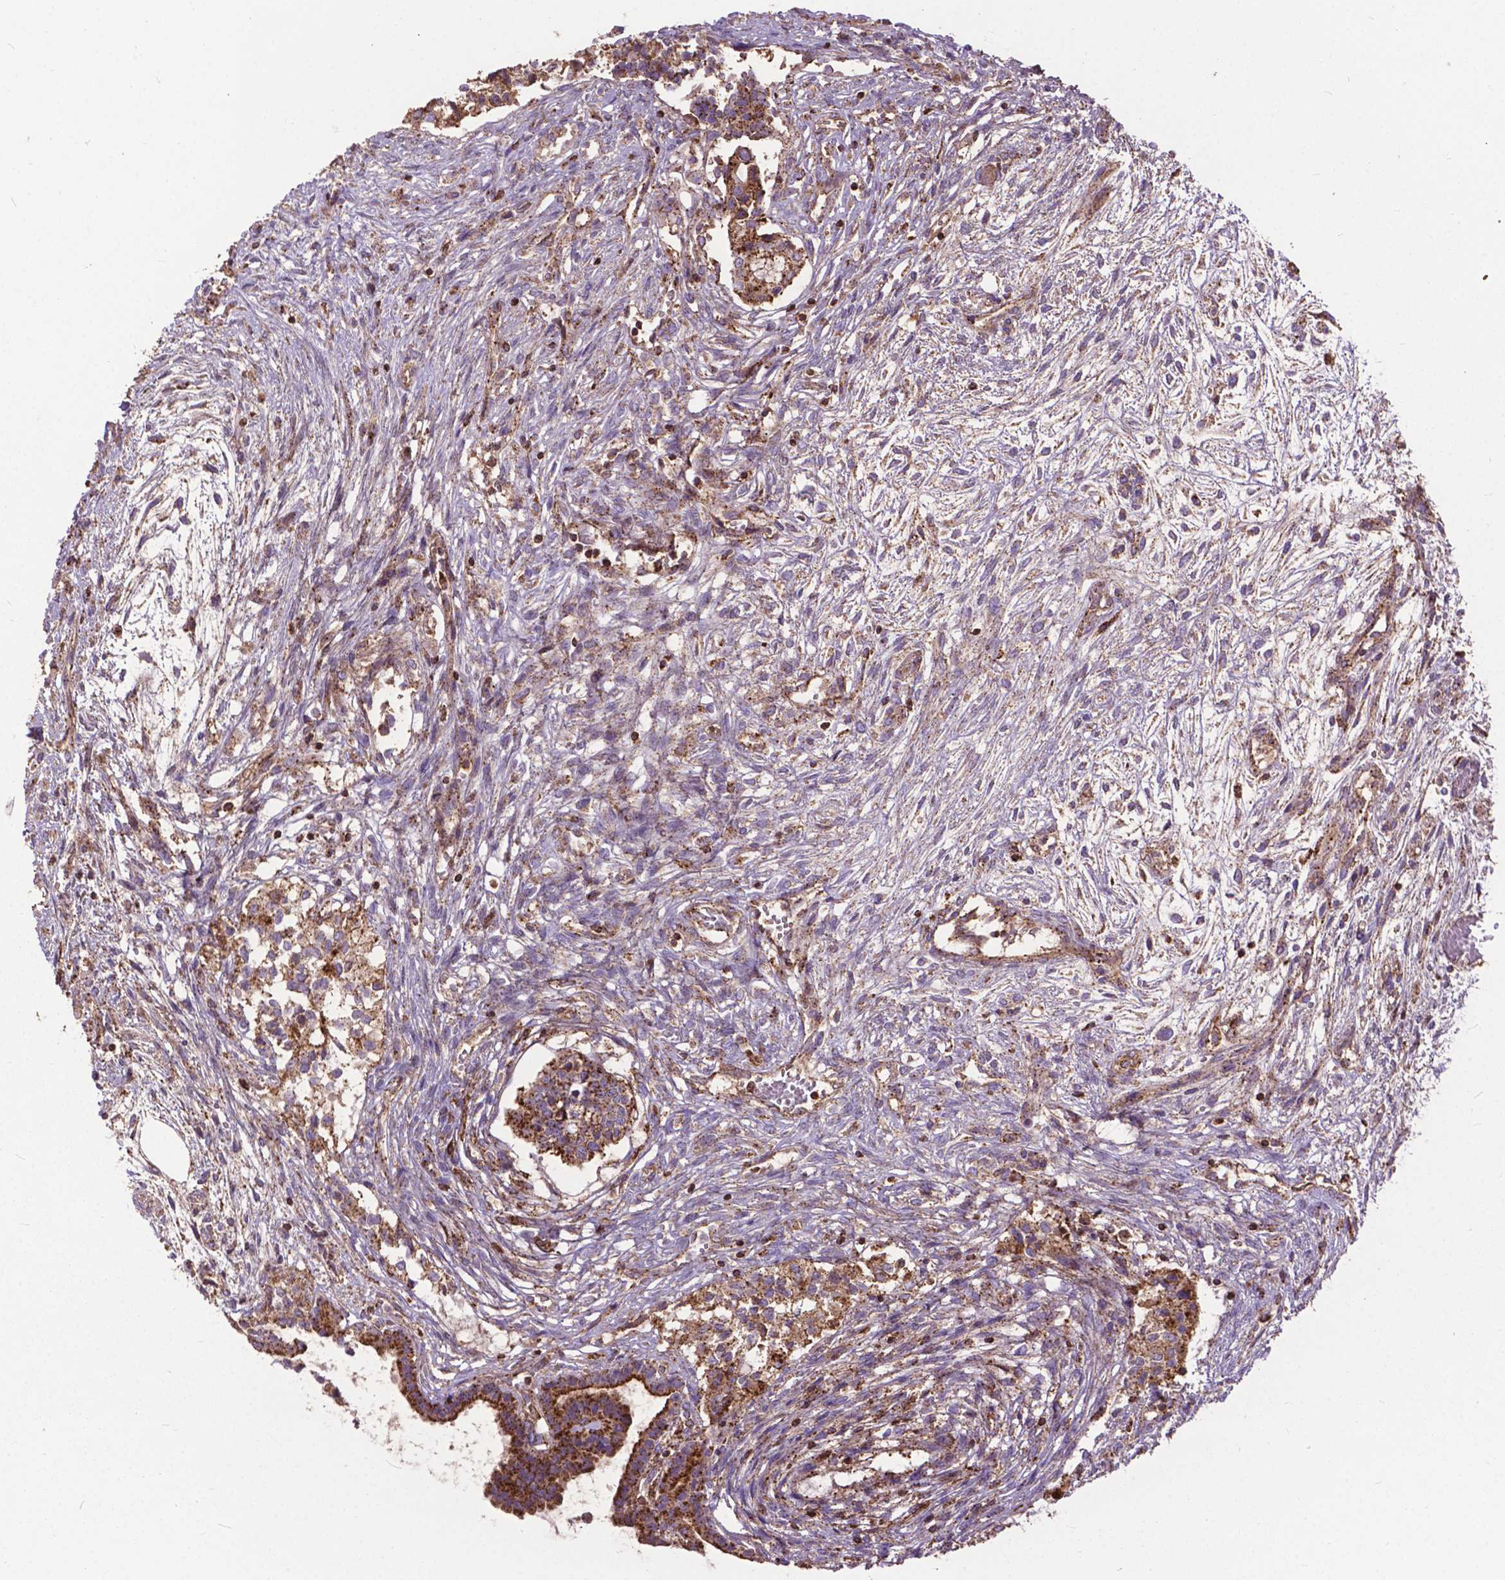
{"staining": {"intensity": "moderate", "quantity": ">75%", "location": "cytoplasmic/membranous"}, "tissue": "testis cancer", "cell_type": "Tumor cells", "image_type": "cancer", "snomed": [{"axis": "morphology", "description": "Carcinoma, Embryonal, NOS"}, {"axis": "topography", "description": "Testis"}], "caption": "This photomicrograph reveals testis cancer stained with IHC to label a protein in brown. The cytoplasmic/membranous of tumor cells show moderate positivity for the protein. Nuclei are counter-stained blue.", "gene": "CHMP4A", "patient": {"sex": "male", "age": 37}}